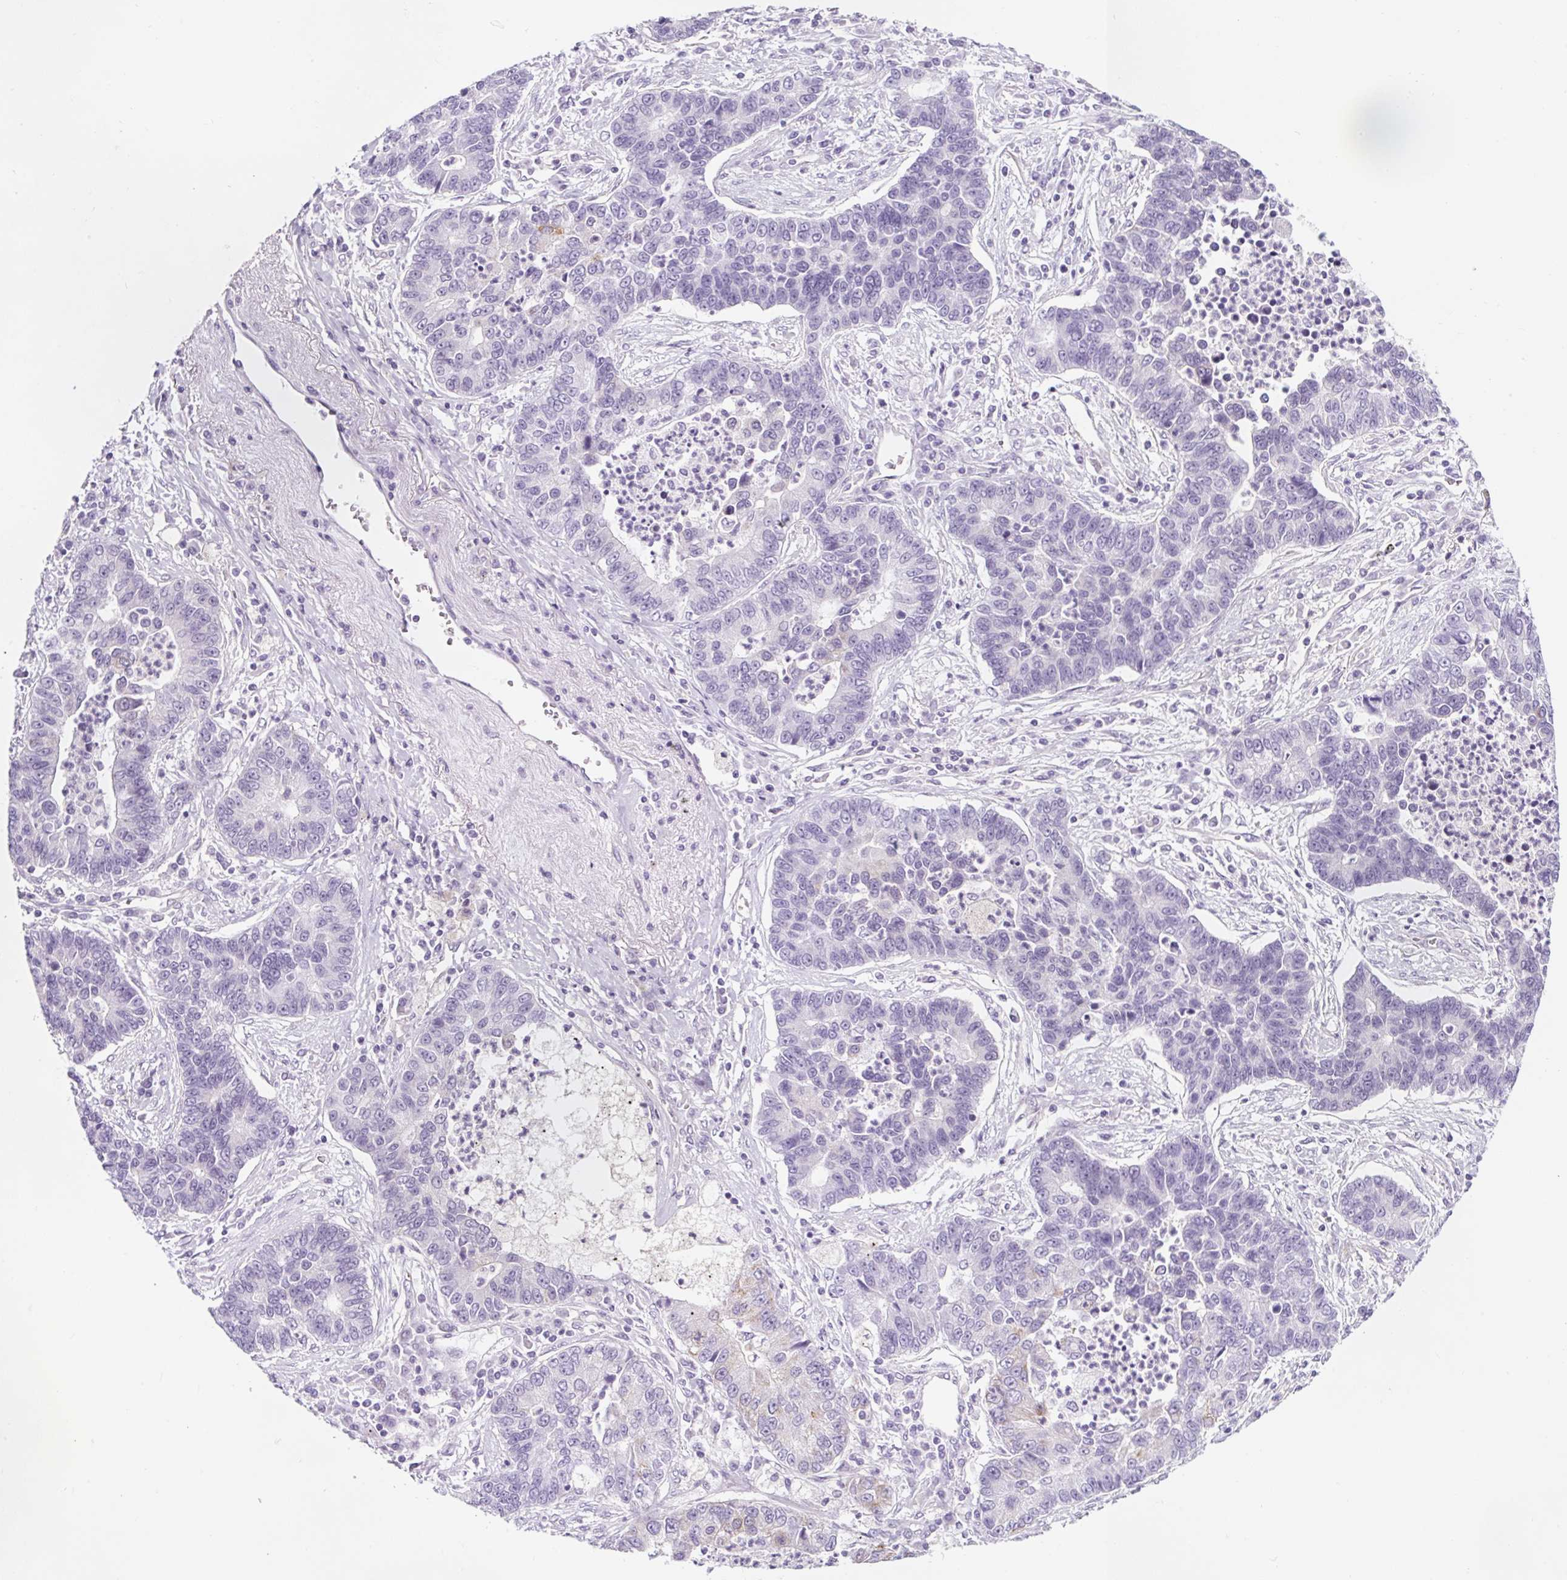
{"staining": {"intensity": "moderate", "quantity": "<25%", "location": "cytoplasmic/membranous"}, "tissue": "lung cancer", "cell_type": "Tumor cells", "image_type": "cancer", "snomed": [{"axis": "morphology", "description": "Adenocarcinoma, NOS"}, {"axis": "topography", "description": "Lung"}], "caption": "An immunohistochemistry image of tumor tissue is shown. Protein staining in brown shows moderate cytoplasmic/membranous positivity in lung adenocarcinoma within tumor cells.", "gene": "BCAS1", "patient": {"sex": "female", "age": 57}}